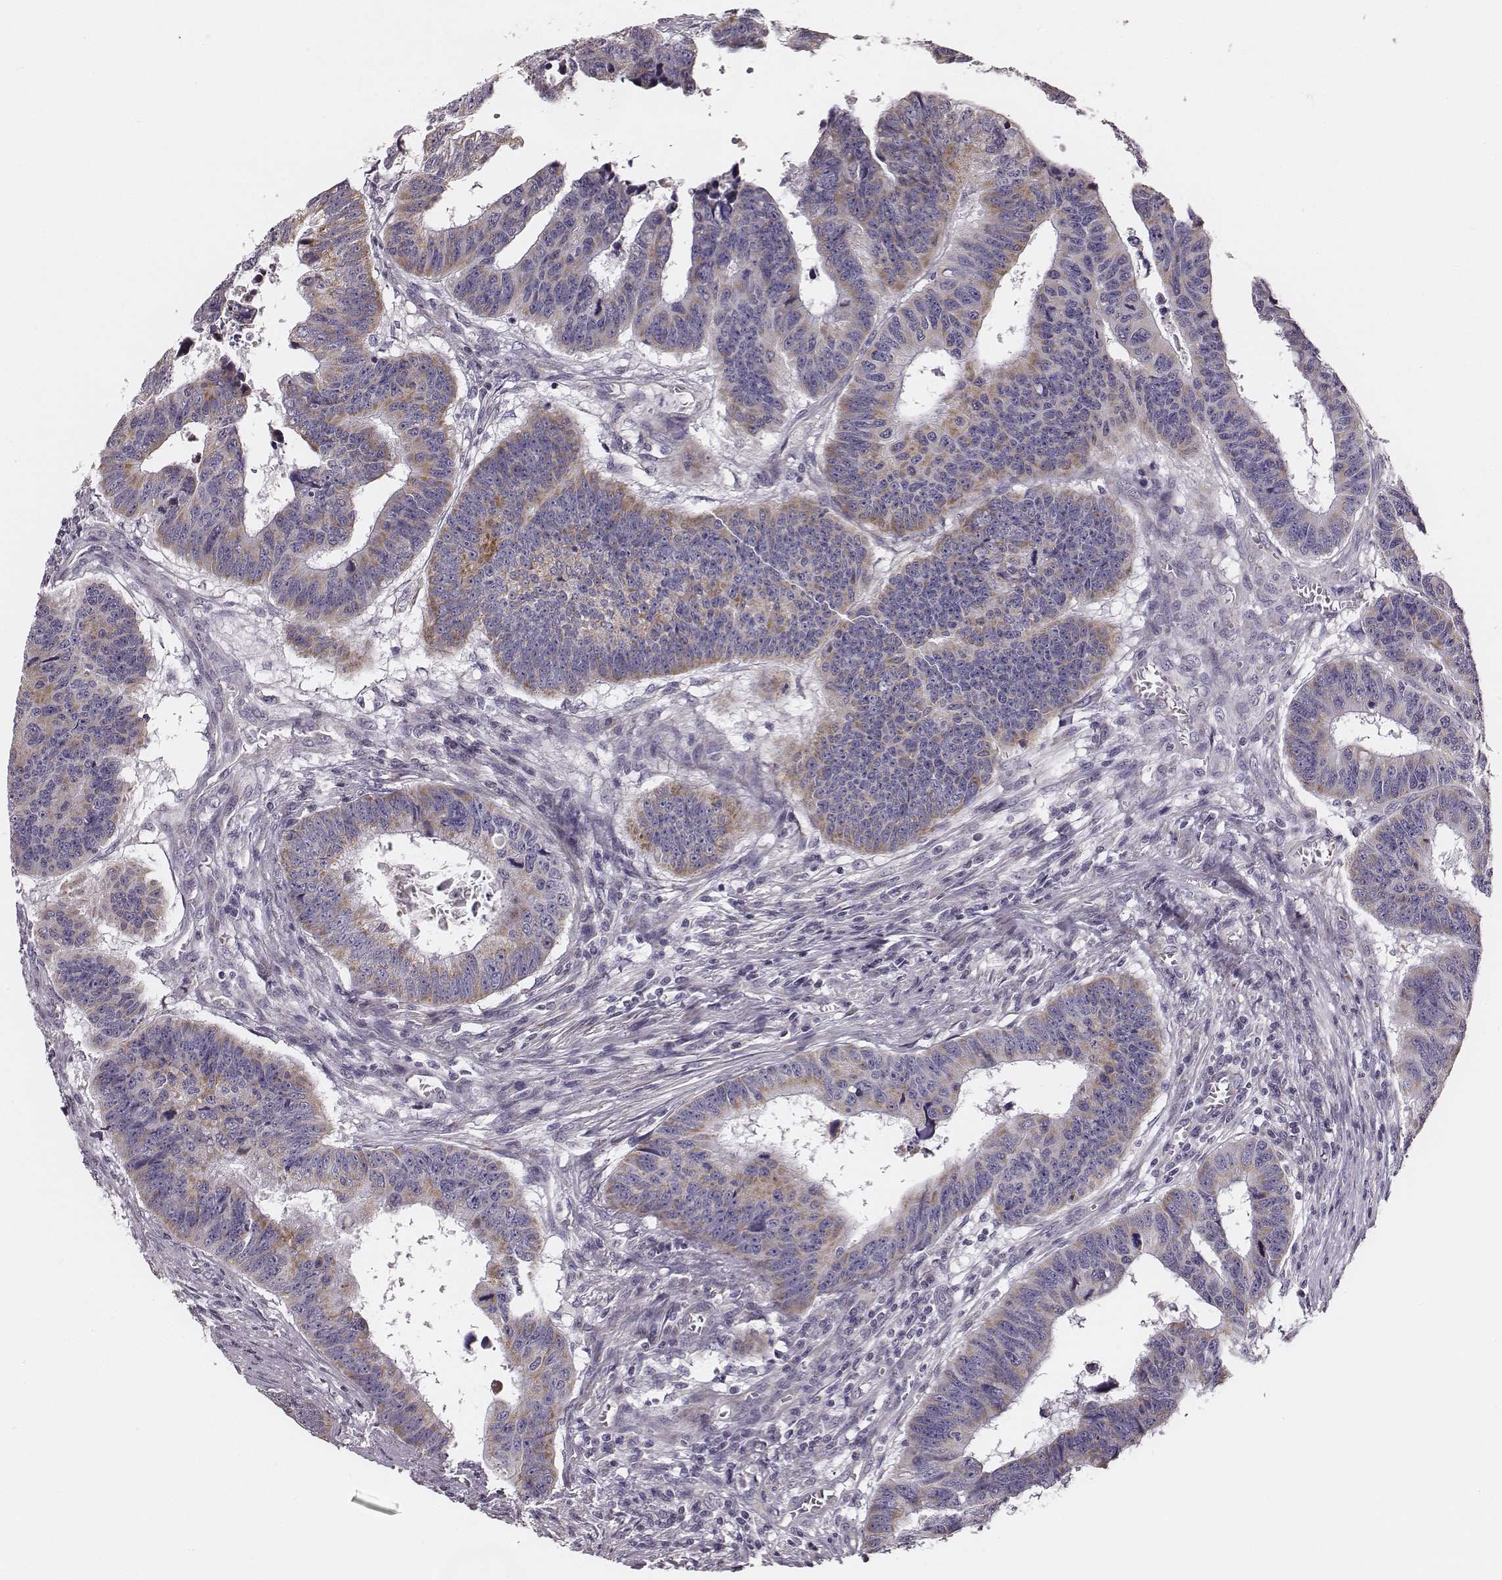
{"staining": {"intensity": "weak", "quantity": "25%-75%", "location": "cytoplasmic/membranous"}, "tissue": "colorectal cancer", "cell_type": "Tumor cells", "image_type": "cancer", "snomed": [{"axis": "morphology", "description": "Adenocarcinoma, NOS"}, {"axis": "topography", "description": "Rectum"}], "caption": "About 25%-75% of tumor cells in adenocarcinoma (colorectal) demonstrate weak cytoplasmic/membranous protein staining as visualized by brown immunohistochemical staining.", "gene": "UBL4B", "patient": {"sex": "female", "age": 85}}